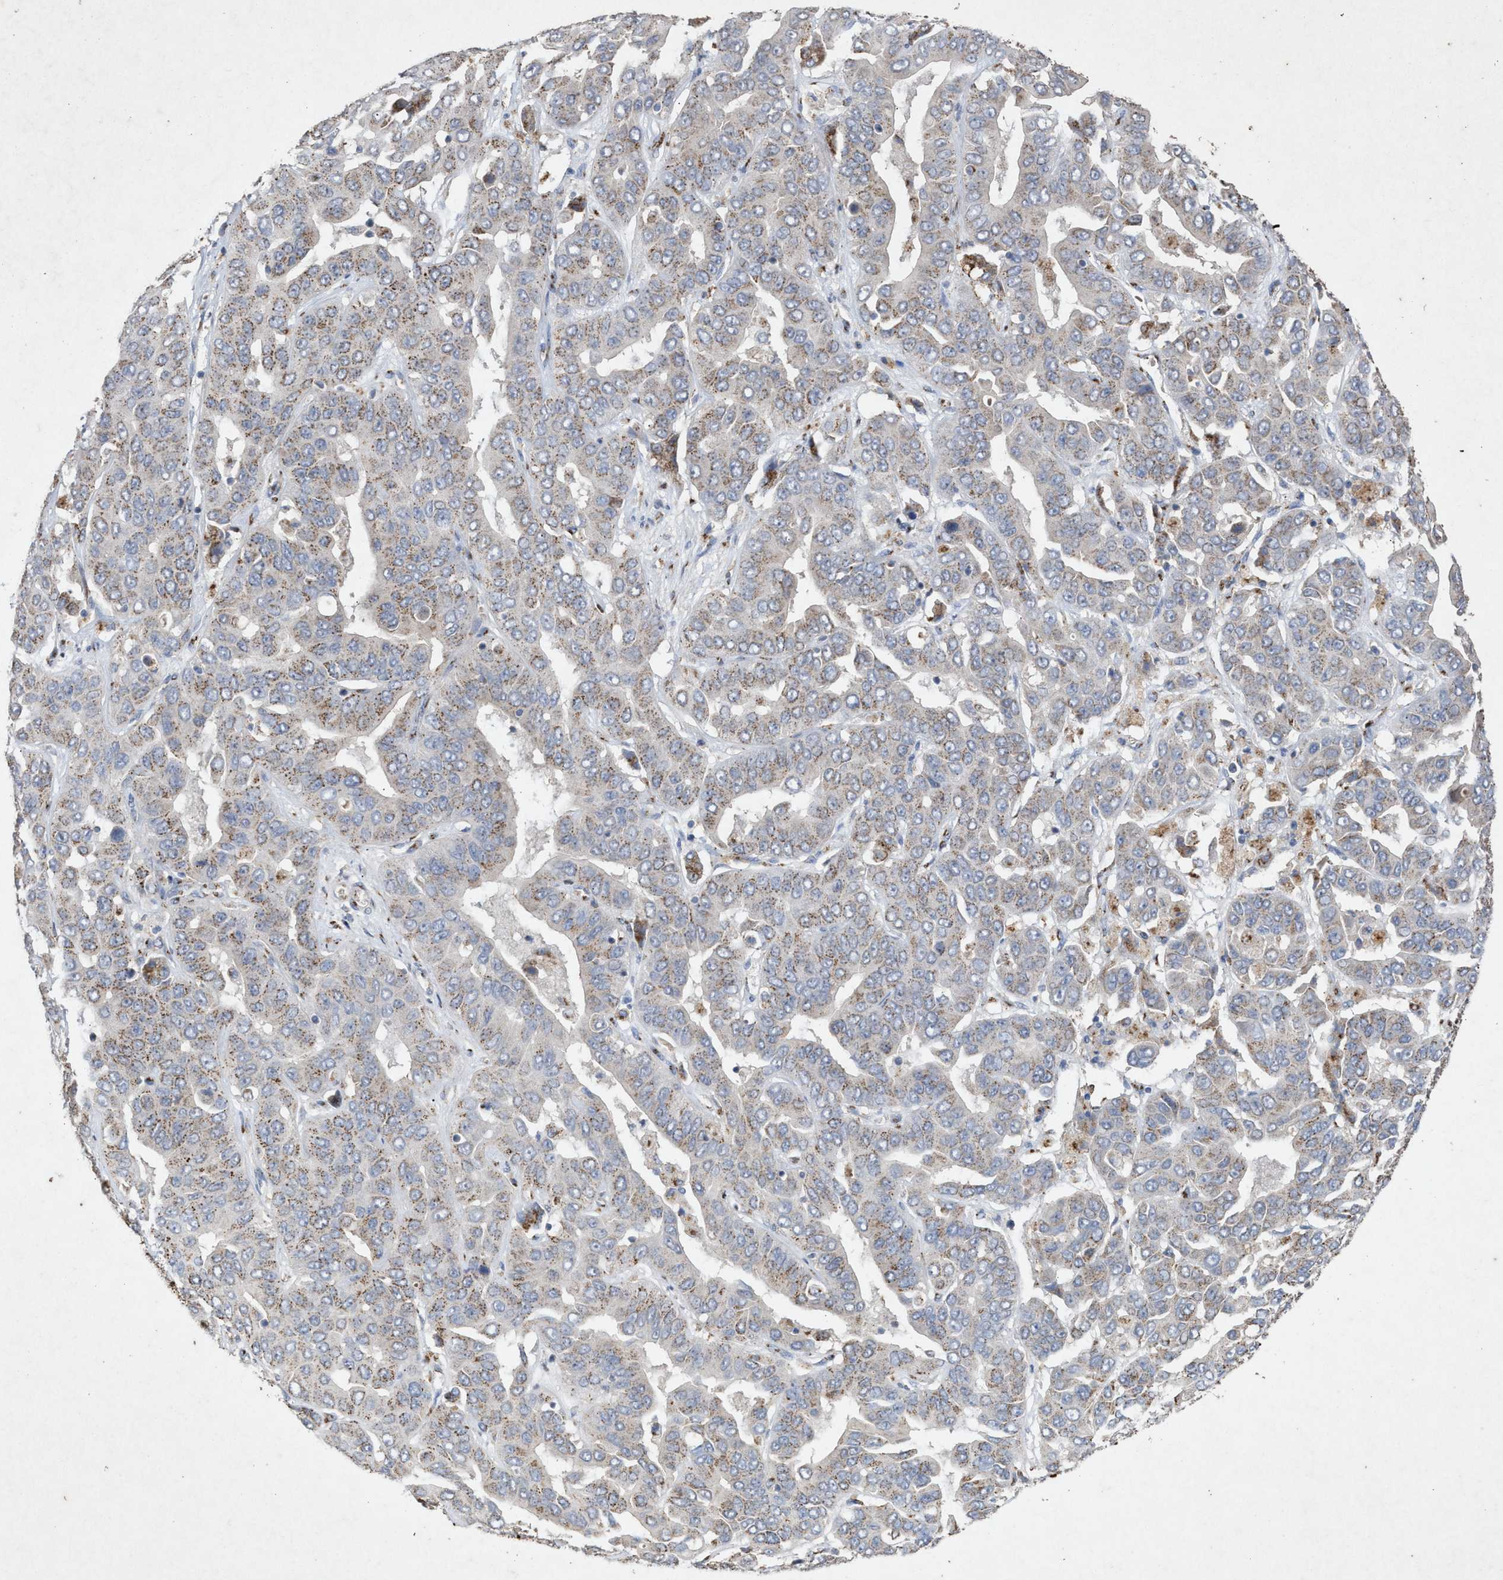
{"staining": {"intensity": "weak", "quantity": ">75%", "location": "cytoplasmic/membranous"}, "tissue": "liver cancer", "cell_type": "Tumor cells", "image_type": "cancer", "snomed": [{"axis": "morphology", "description": "Cholangiocarcinoma"}, {"axis": "topography", "description": "Liver"}], "caption": "Human cholangiocarcinoma (liver) stained with a brown dye exhibits weak cytoplasmic/membranous positive expression in approximately >75% of tumor cells.", "gene": "MAN2A1", "patient": {"sex": "female", "age": 52}}